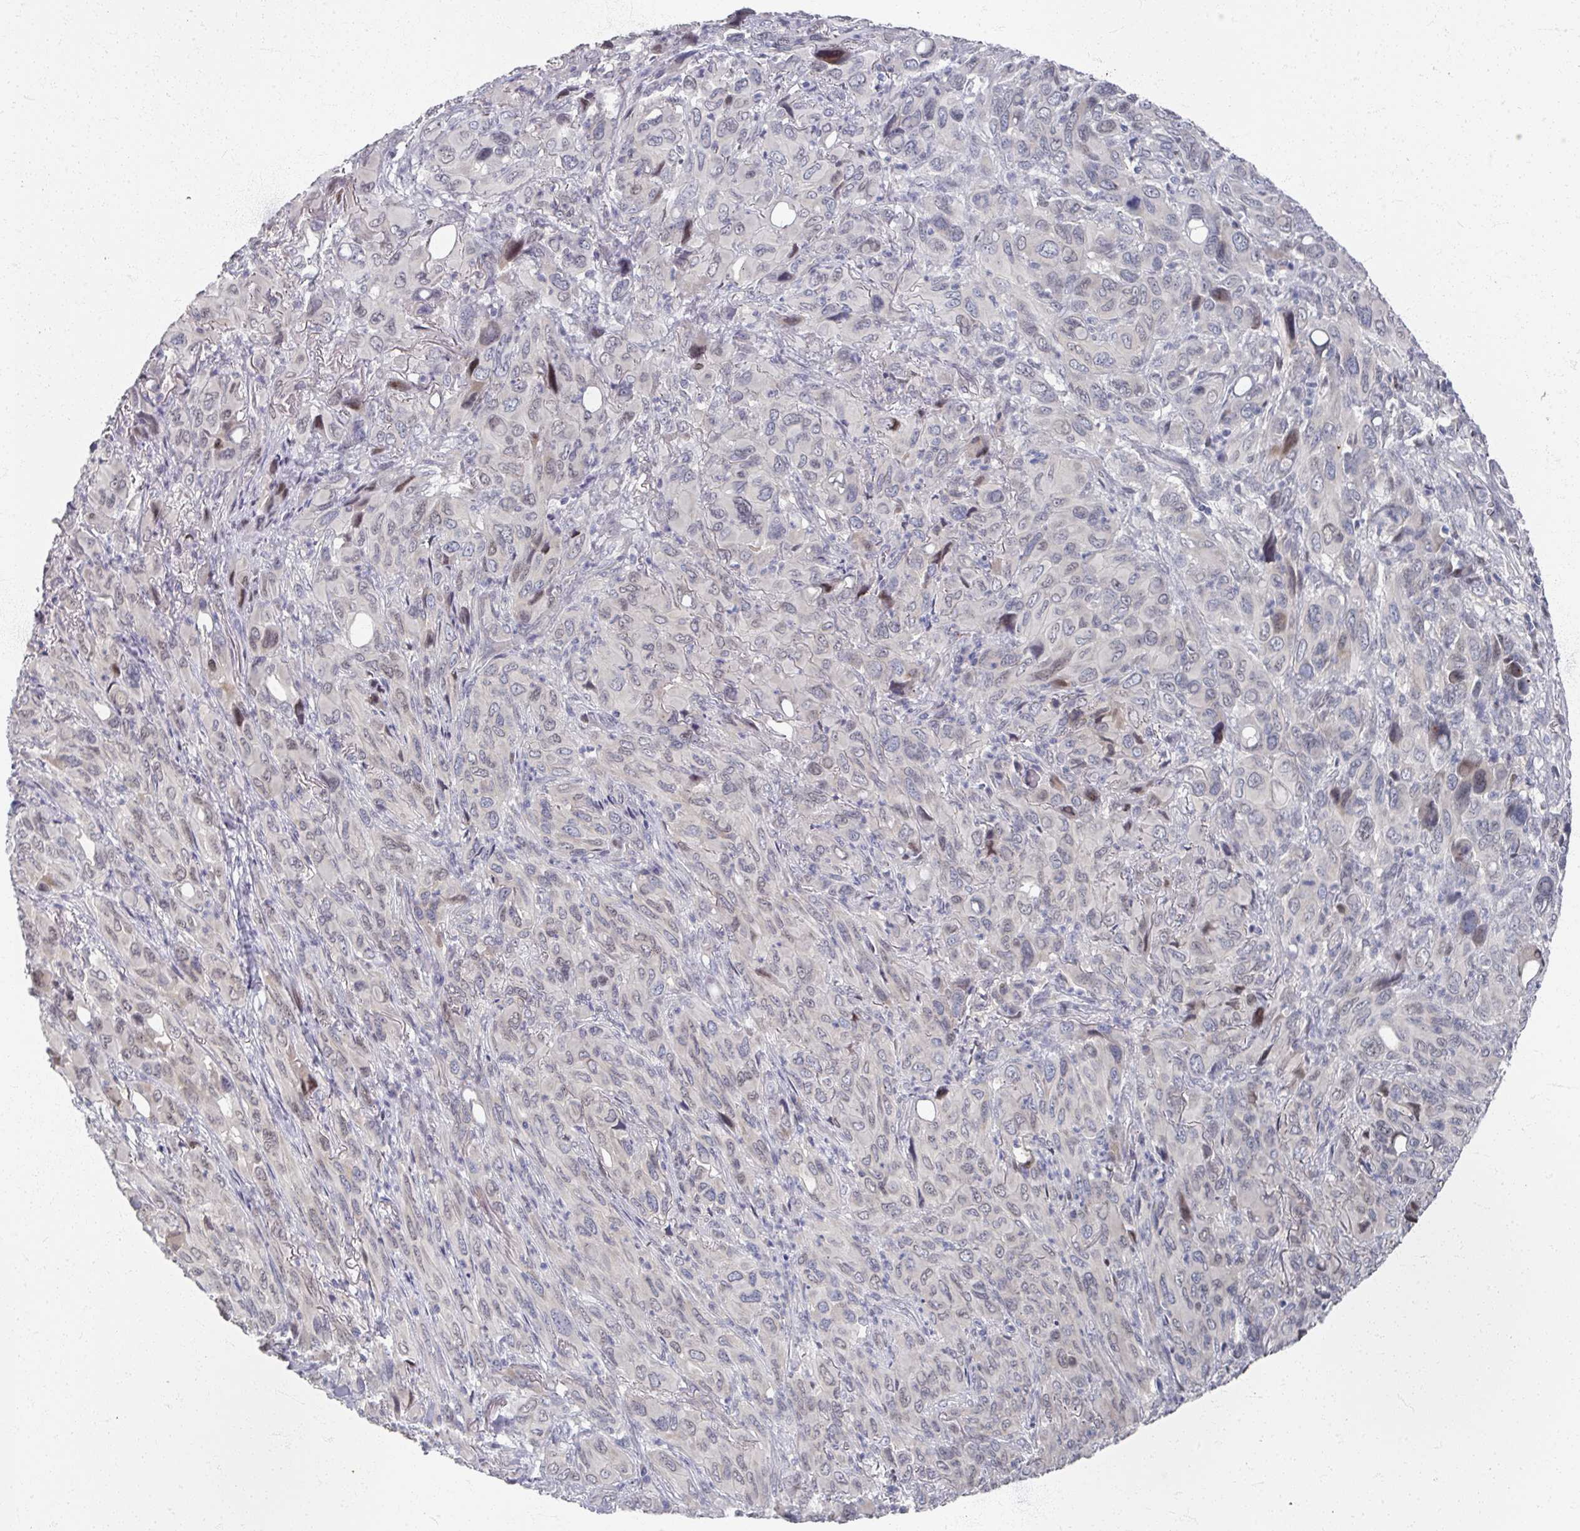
{"staining": {"intensity": "weak", "quantity": "<25%", "location": "nuclear"}, "tissue": "melanoma", "cell_type": "Tumor cells", "image_type": "cancer", "snomed": [{"axis": "morphology", "description": "Malignant melanoma, Metastatic site"}, {"axis": "topography", "description": "Lung"}], "caption": "Immunohistochemical staining of melanoma displays no significant positivity in tumor cells. (DAB (3,3'-diaminobenzidine) immunohistochemistry (IHC) visualized using brightfield microscopy, high magnification).", "gene": "TTYH3", "patient": {"sex": "male", "age": 48}}